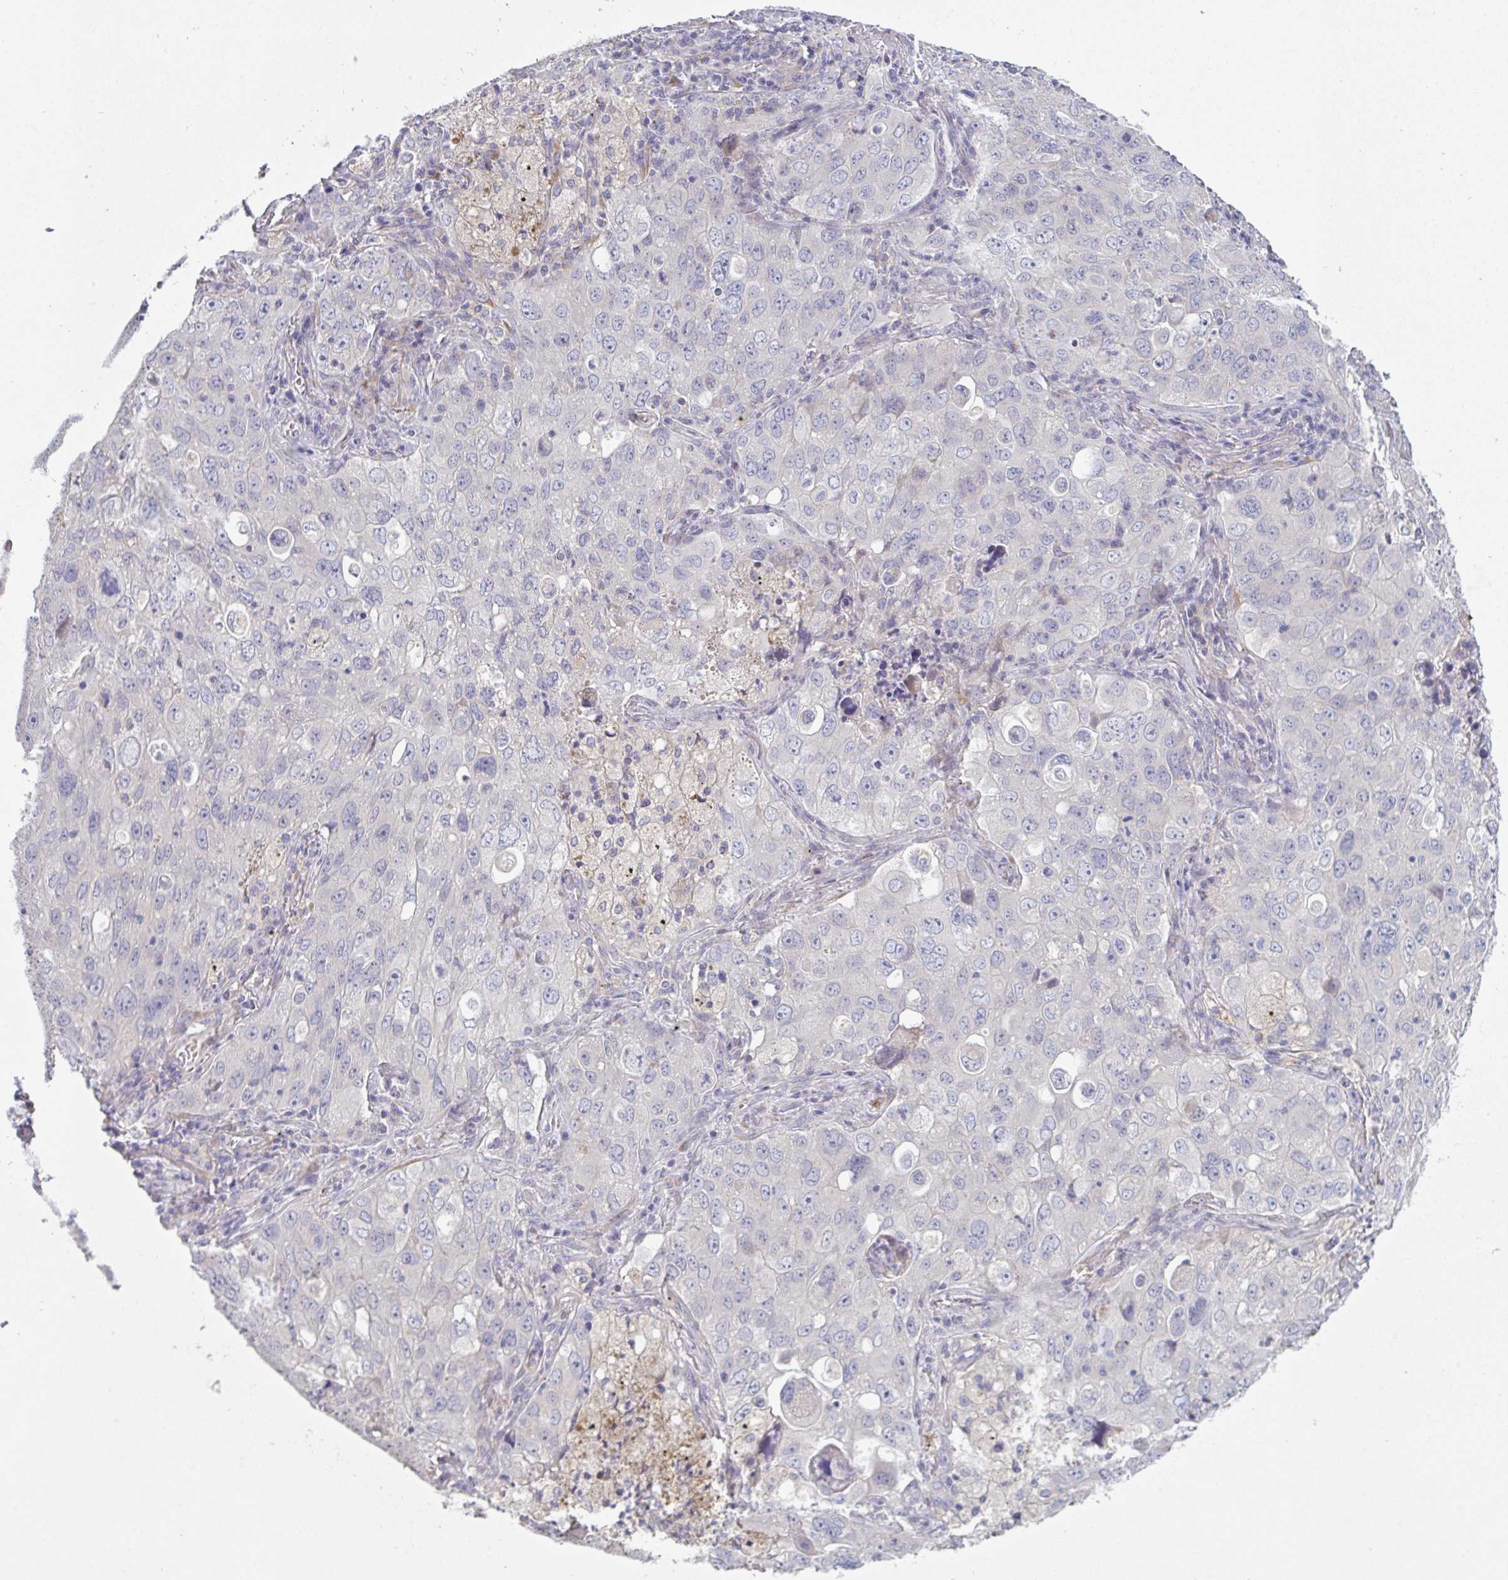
{"staining": {"intensity": "negative", "quantity": "none", "location": "none"}, "tissue": "lung cancer", "cell_type": "Tumor cells", "image_type": "cancer", "snomed": [{"axis": "morphology", "description": "Adenocarcinoma, NOS"}, {"axis": "morphology", "description": "Adenocarcinoma, metastatic, NOS"}, {"axis": "topography", "description": "Lymph node"}, {"axis": "topography", "description": "Lung"}], "caption": "Photomicrograph shows no protein positivity in tumor cells of lung adenocarcinoma tissue. (DAB immunohistochemistry (IHC) visualized using brightfield microscopy, high magnification).", "gene": "HGFAC", "patient": {"sex": "female", "age": 42}}